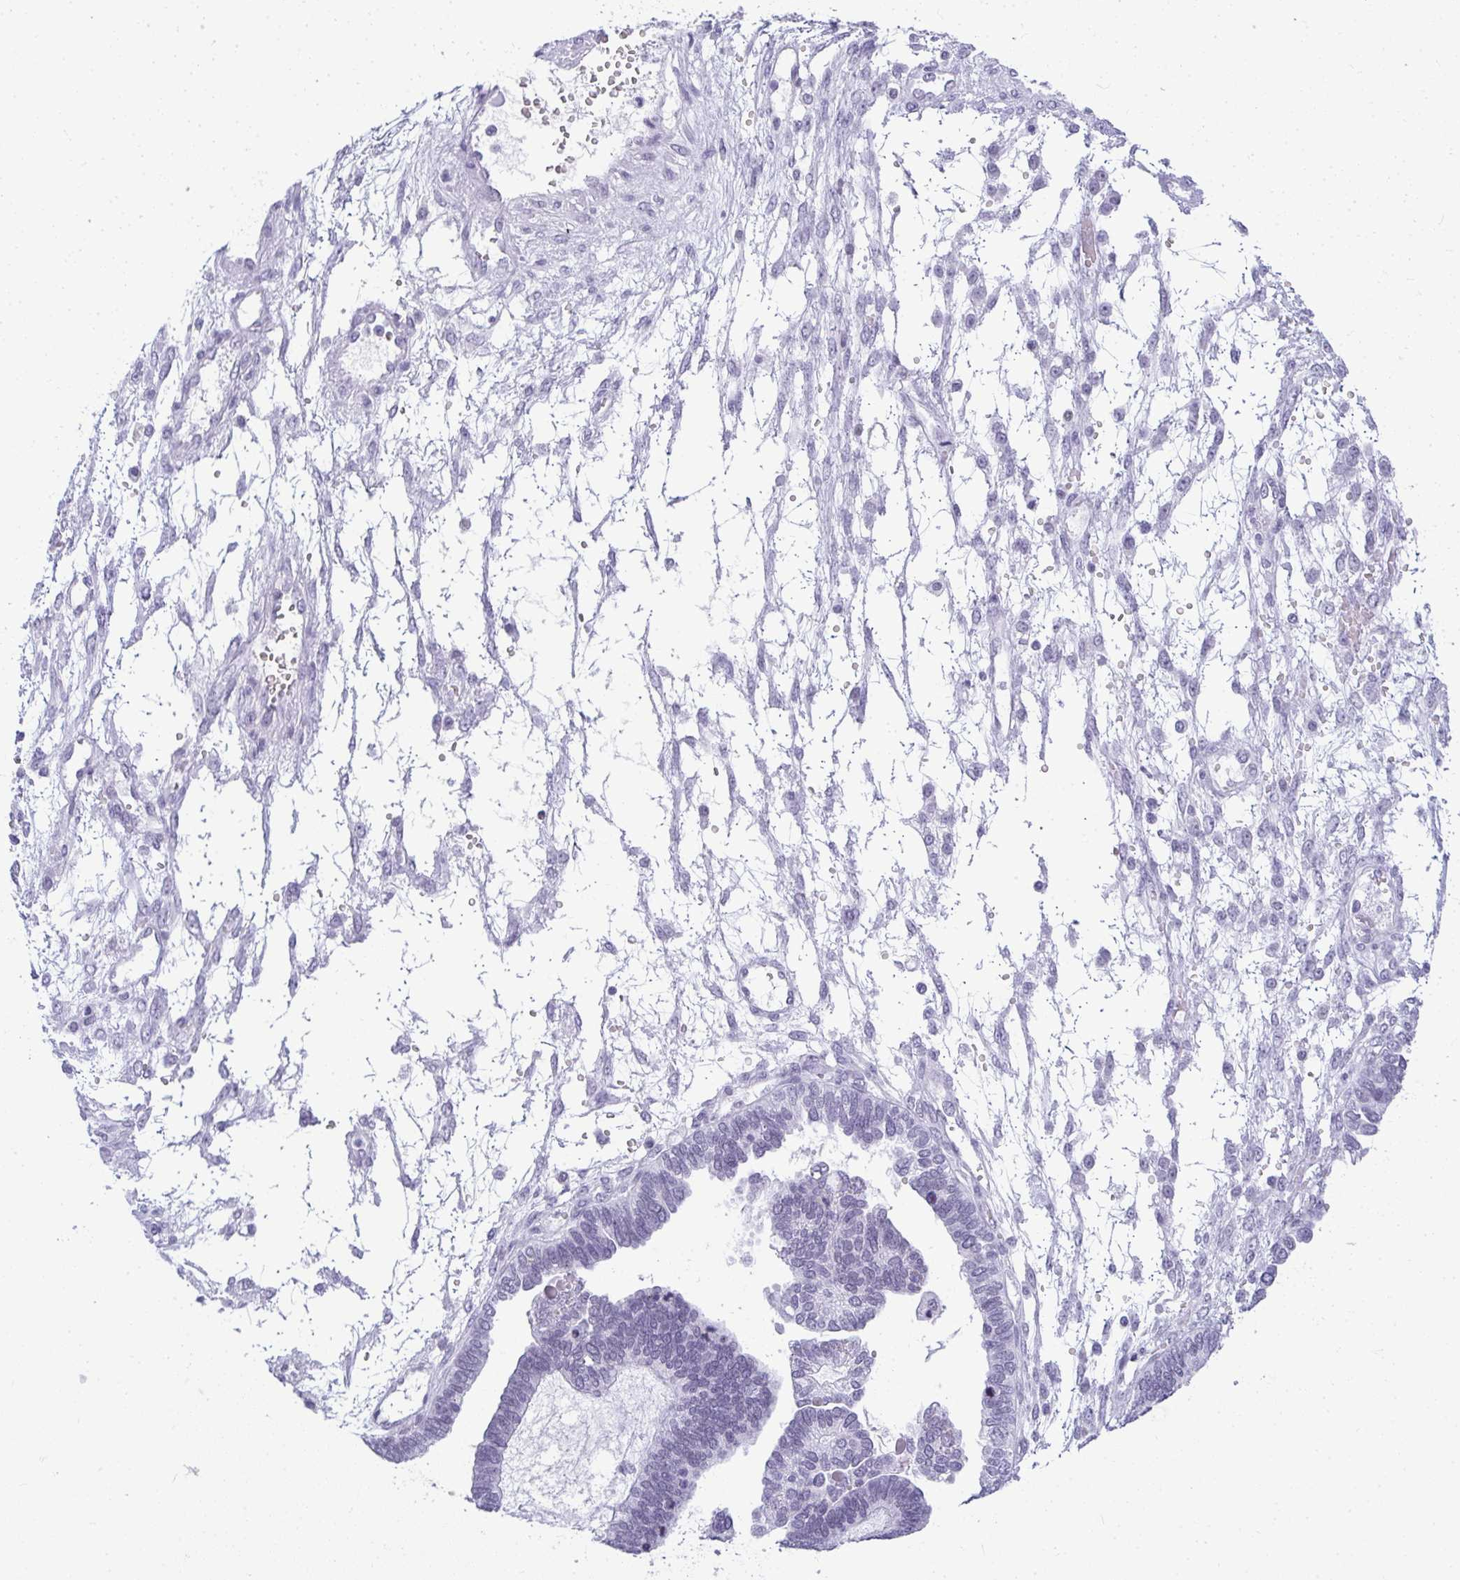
{"staining": {"intensity": "negative", "quantity": "none", "location": "none"}, "tissue": "ovarian cancer", "cell_type": "Tumor cells", "image_type": "cancer", "snomed": [{"axis": "morphology", "description": "Cystadenocarcinoma, serous, NOS"}, {"axis": "topography", "description": "Ovary"}], "caption": "The photomicrograph demonstrates no significant positivity in tumor cells of ovarian cancer (serous cystadenocarcinoma).", "gene": "PLA2G1B", "patient": {"sex": "female", "age": 51}}